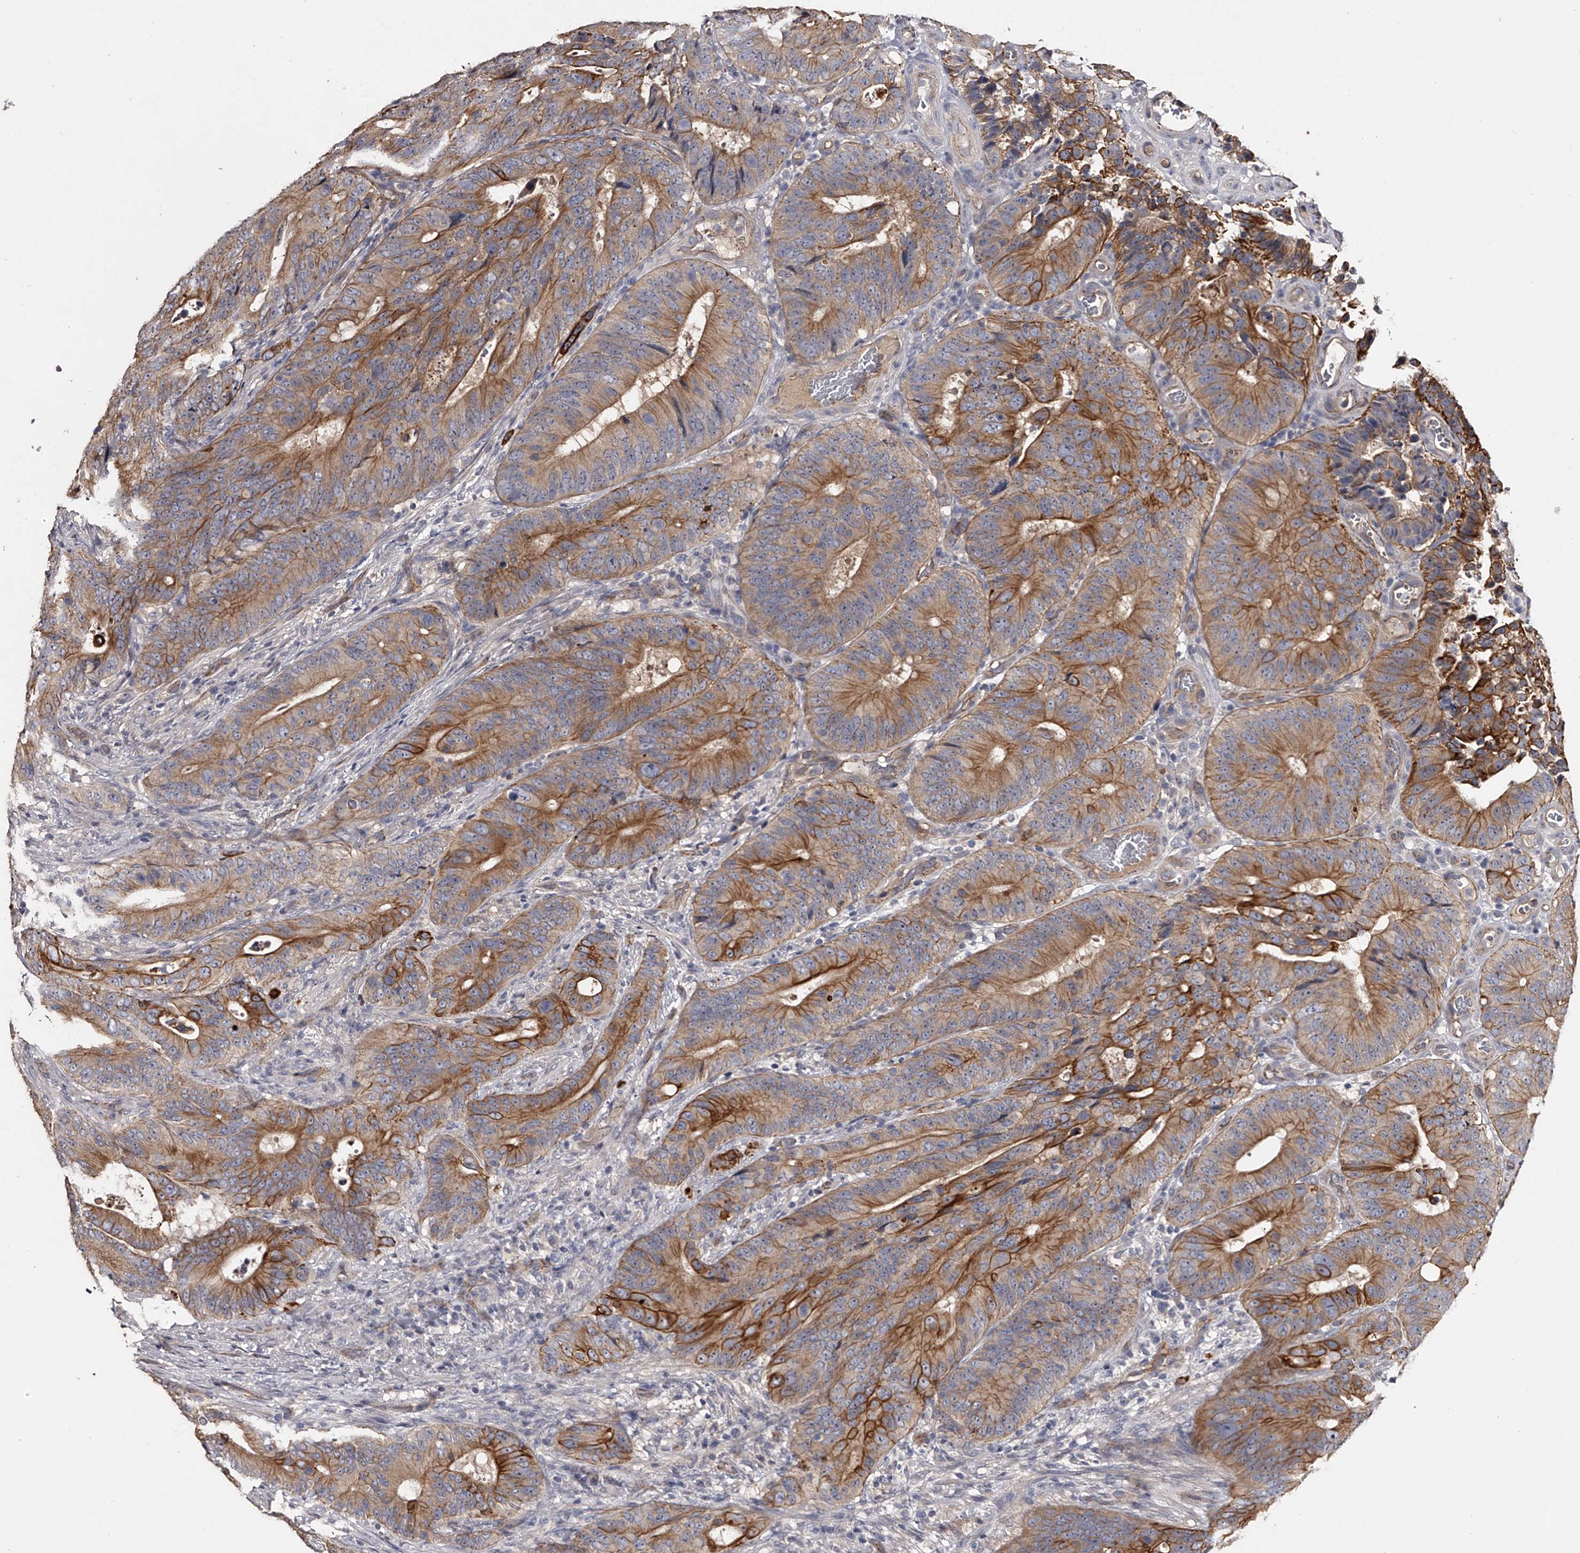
{"staining": {"intensity": "strong", "quantity": ">75%", "location": "cytoplasmic/membranous"}, "tissue": "colorectal cancer", "cell_type": "Tumor cells", "image_type": "cancer", "snomed": [{"axis": "morphology", "description": "Adenocarcinoma, NOS"}, {"axis": "topography", "description": "Colon"}], "caption": "Adenocarcinoma (colorectal) tissue shows strong cytoplasmic/membranous expression in about >75% of tumor cells The staining is performed using DAB (3,3'-diaminobenzidine) brown chromogen to label protein expression. The nuclei are counter-stained blue using hematoxylin.", "gene": "MDN1", "patient": {"sex": "male", "age": 83}}